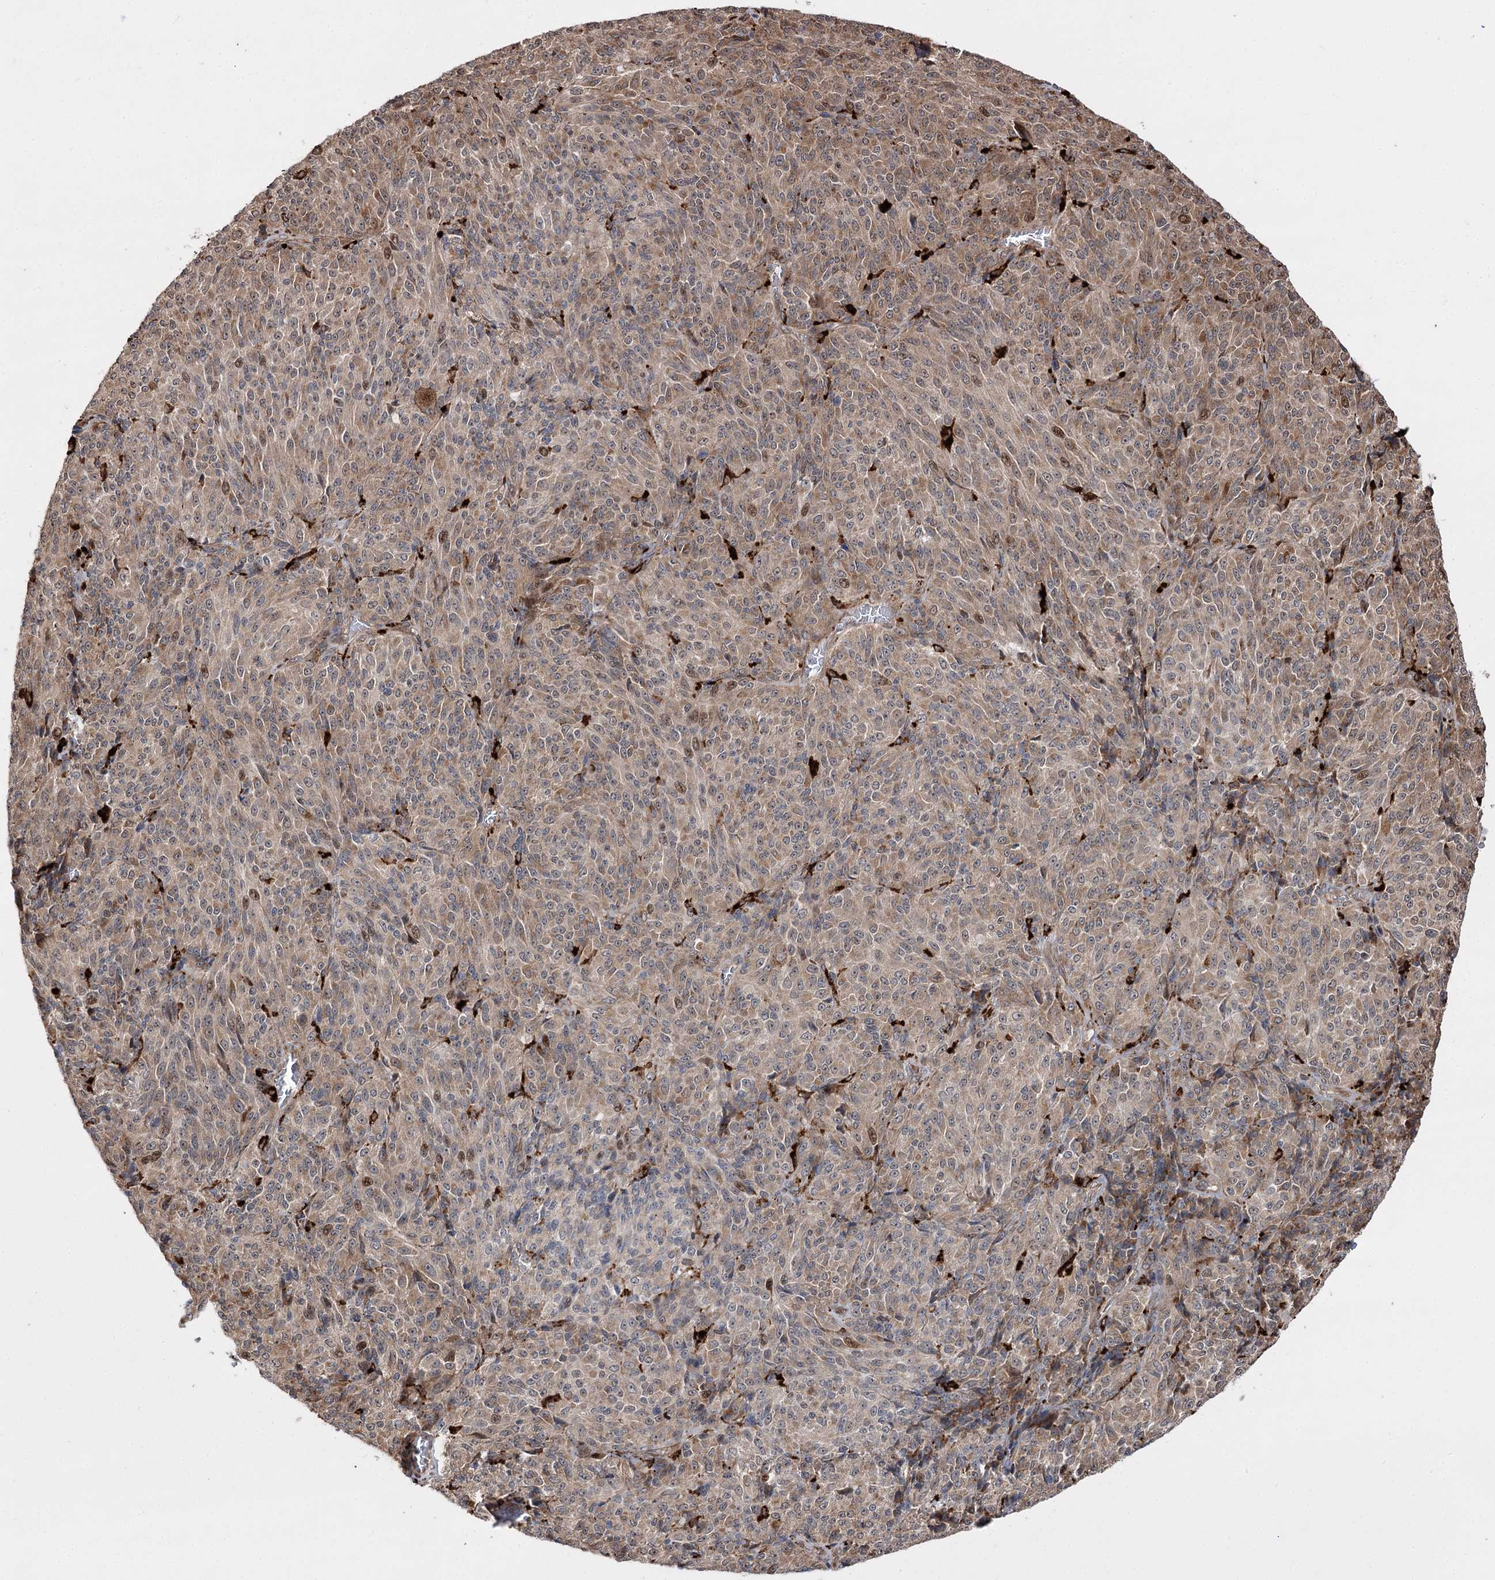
{"staining": {"intensity": "weak", "quantity": ">75%", "location": "cytoplasmic/membranous"}, "tissue": "melanoma", "cell_type": "Tumor cells", "image_type": "cancer", "snomed": [{"axis": "morphology", "description": "Malignant melanoma, Metastatic site"}, {"axis": "topography", "description": "Brain"}], "caption": "Immunohistochemical staining of human melanoma exhibits low levels of weak cytoplasmic/membranous positivity in approximately >75% of tumor cells.", "gene": "FANCL", "patient": {"sex": "female", "age": 56}}